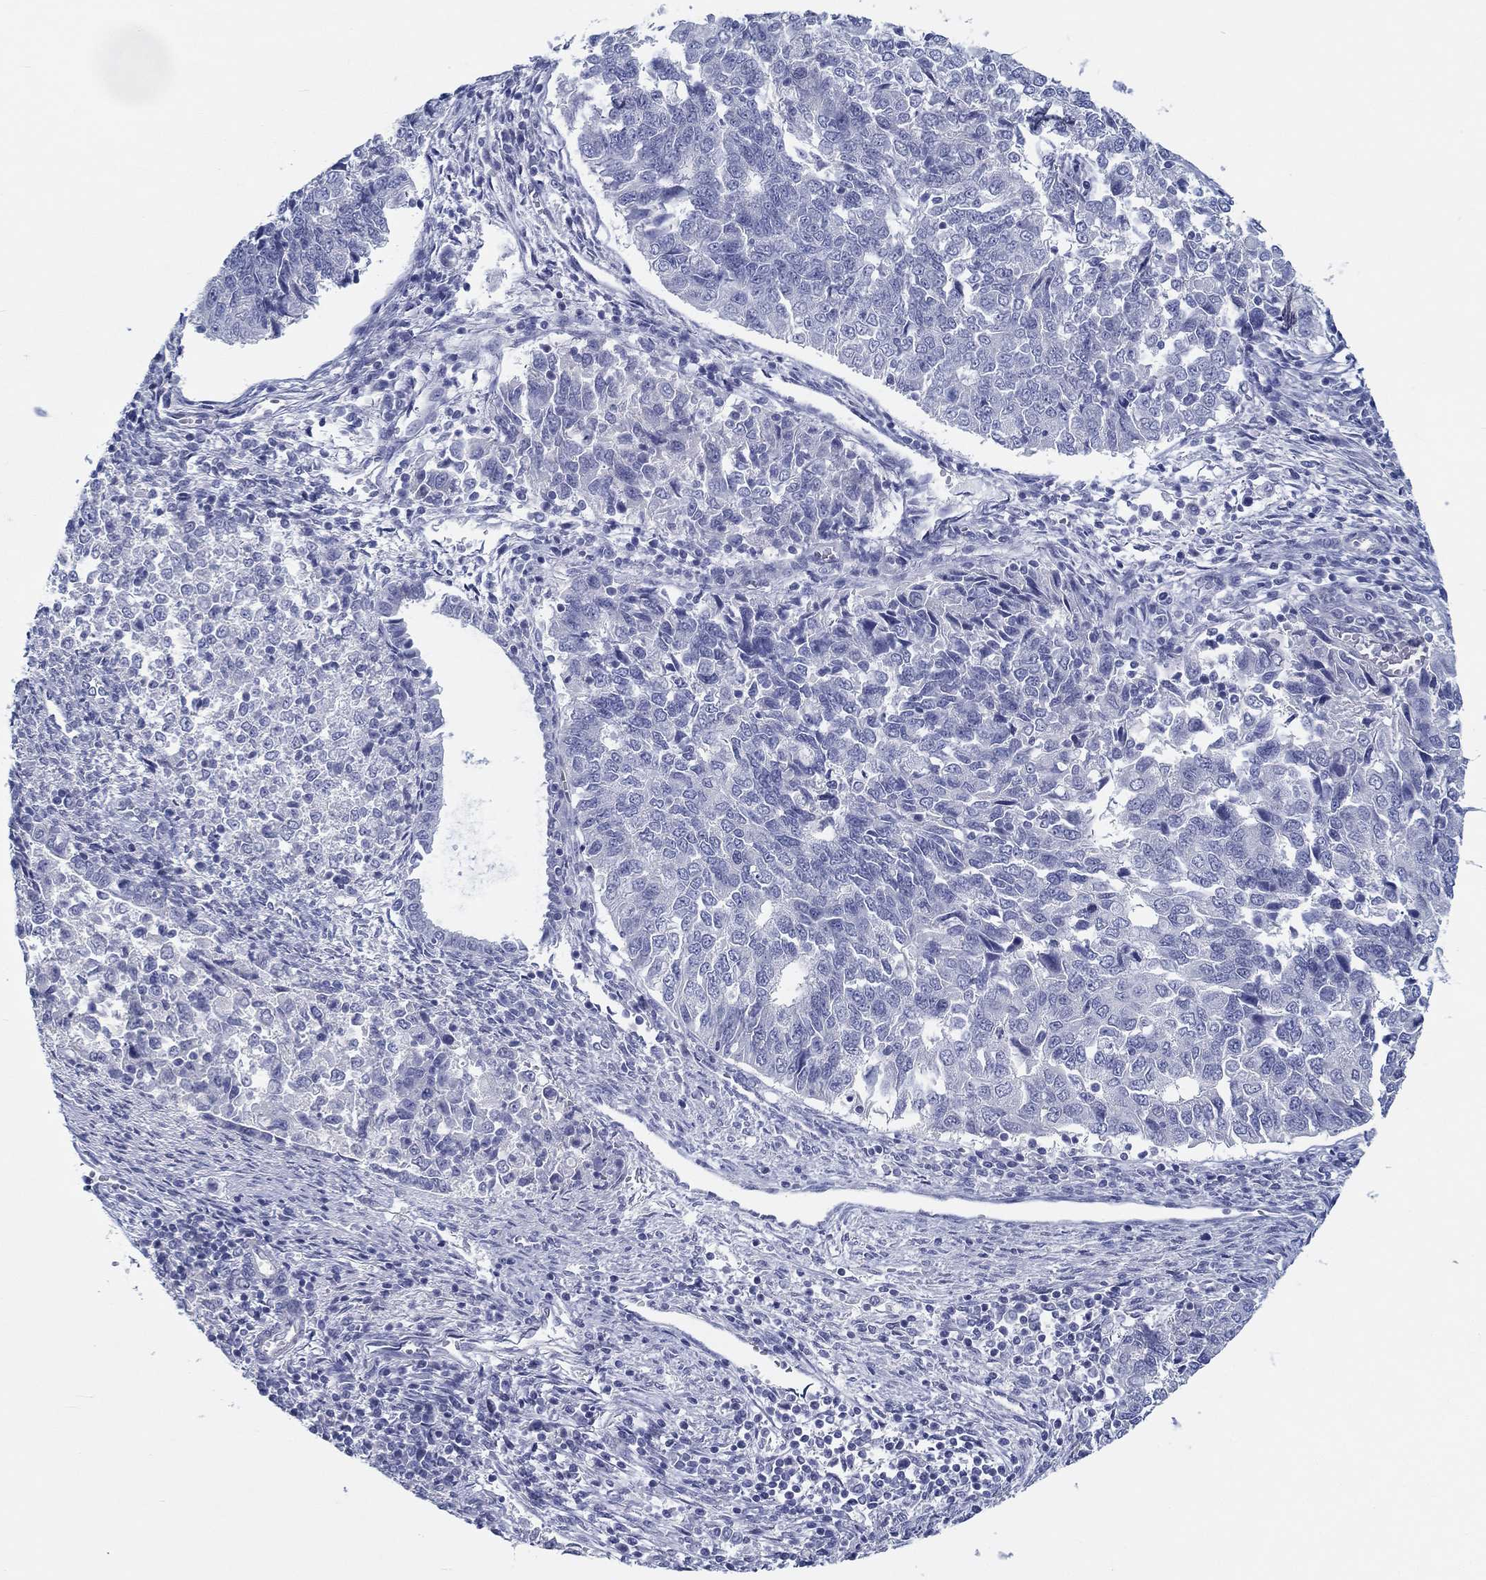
{"staining": {"intensity": "negative", "quantity": "none", "location": "none"}, "tissue": "endometrial cancer", "cell_type": "Tumor cells", "image_type": "cancer", "snomed": [{"axis": "morphology", "description": "Adenocarcinoma, NOS"}, {"axis": "topography", "description": "Endometrium"}], "caption": "Photomicrograph shows no protein staining in tumor cells of endometrial cancer tissue. The staining is performed using DAB (3,3'-diaminobenzidine) brown chromogen with nuclei counter-stained in using hematoxylin.", "gene": "CRYGD", "patient": {"sex": "female", "age": 43}}